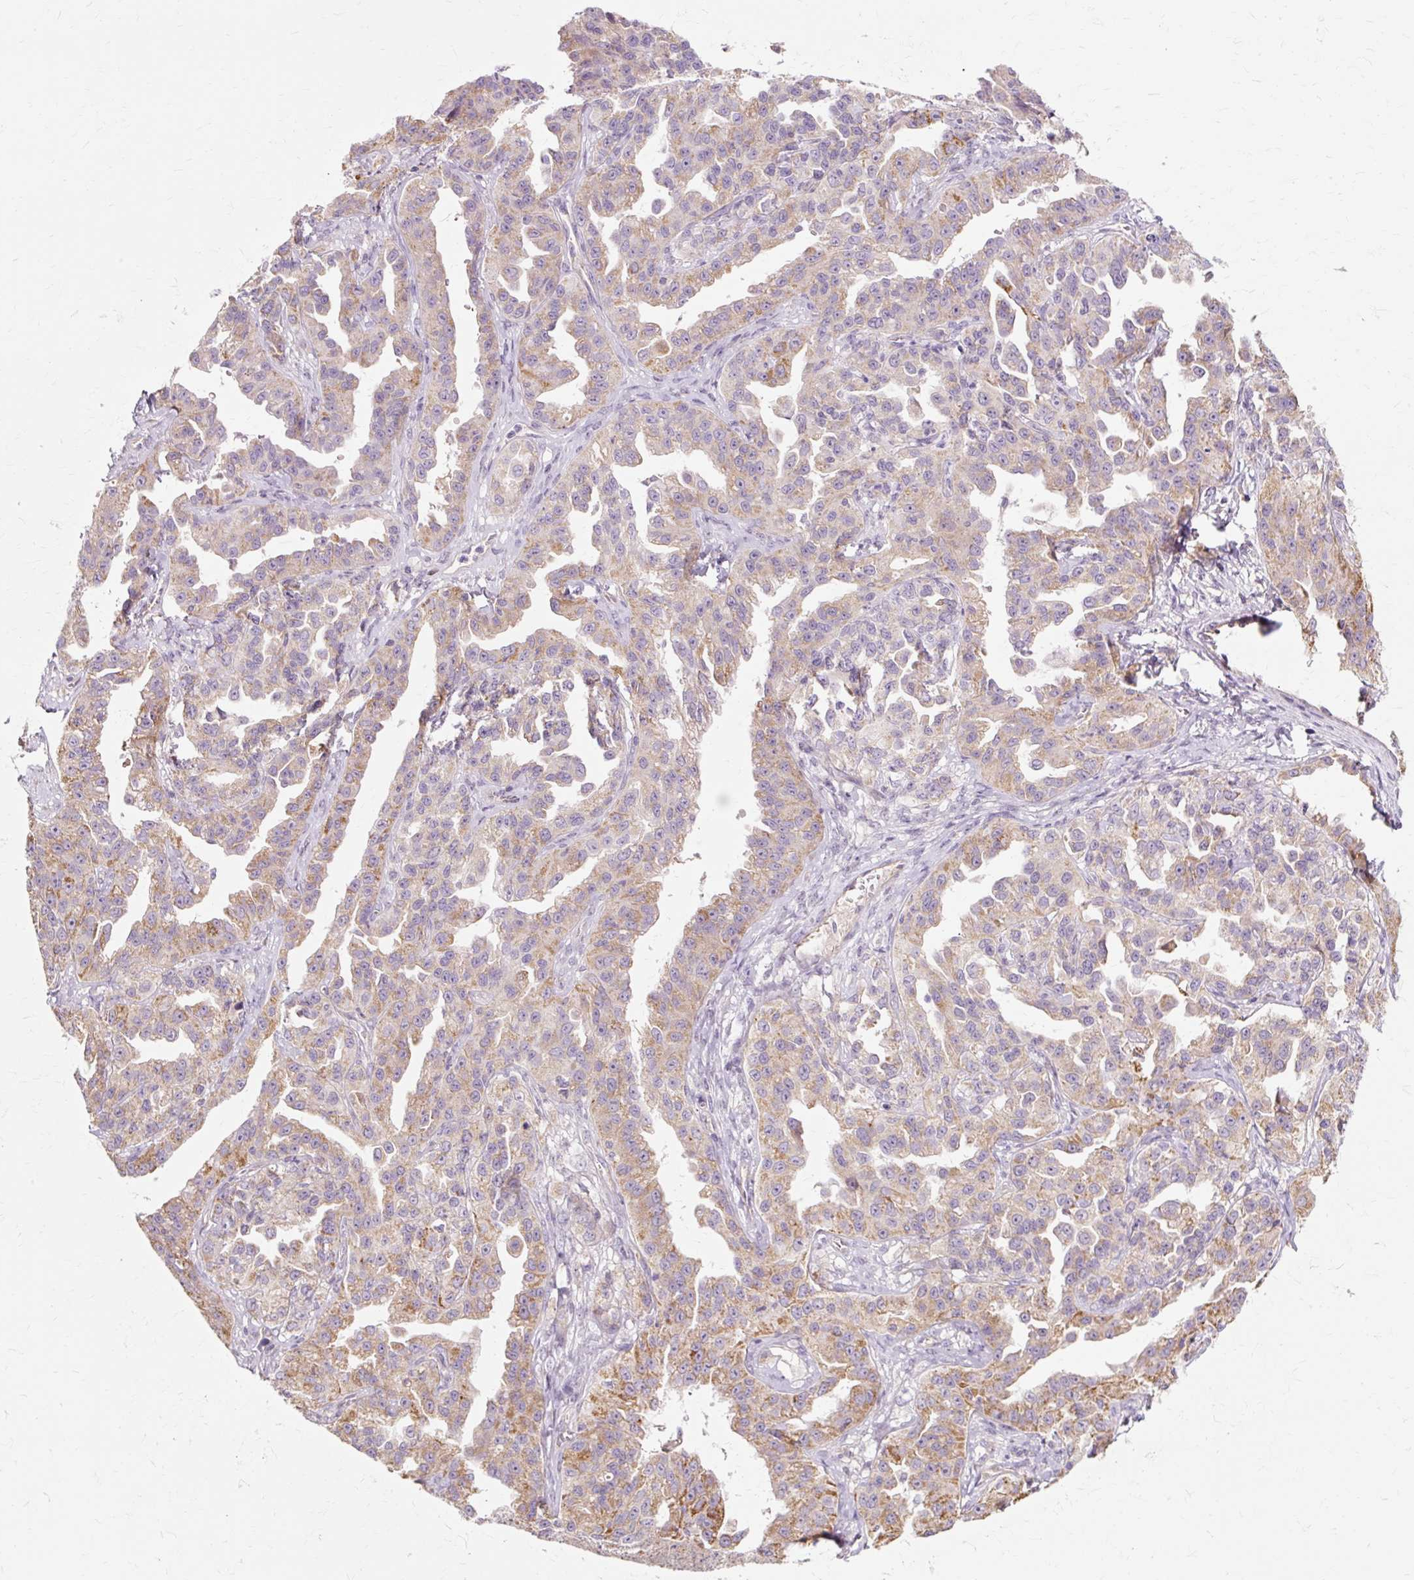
{"staining": {"intensity": "weak", "quantity": ">75%", "location": "cytoplasmic/membranous"}, "tissue": "ovarian cancer", "cell_type": "Tumor cells", "image_type": "cancer", "snomed": [{"axis": "morphology", "description": "Cystadenocarcinoma, serous, NOS"}, {"axis": "topography", "description": "Ovary"}], "caption": "Serous cystadenocarcinoma (ovarian) stained with a protein marker demonstrates weak staining in tumor cells.", "gene": "PDZD2", "patient": {"sex": "female", "age": 75}}